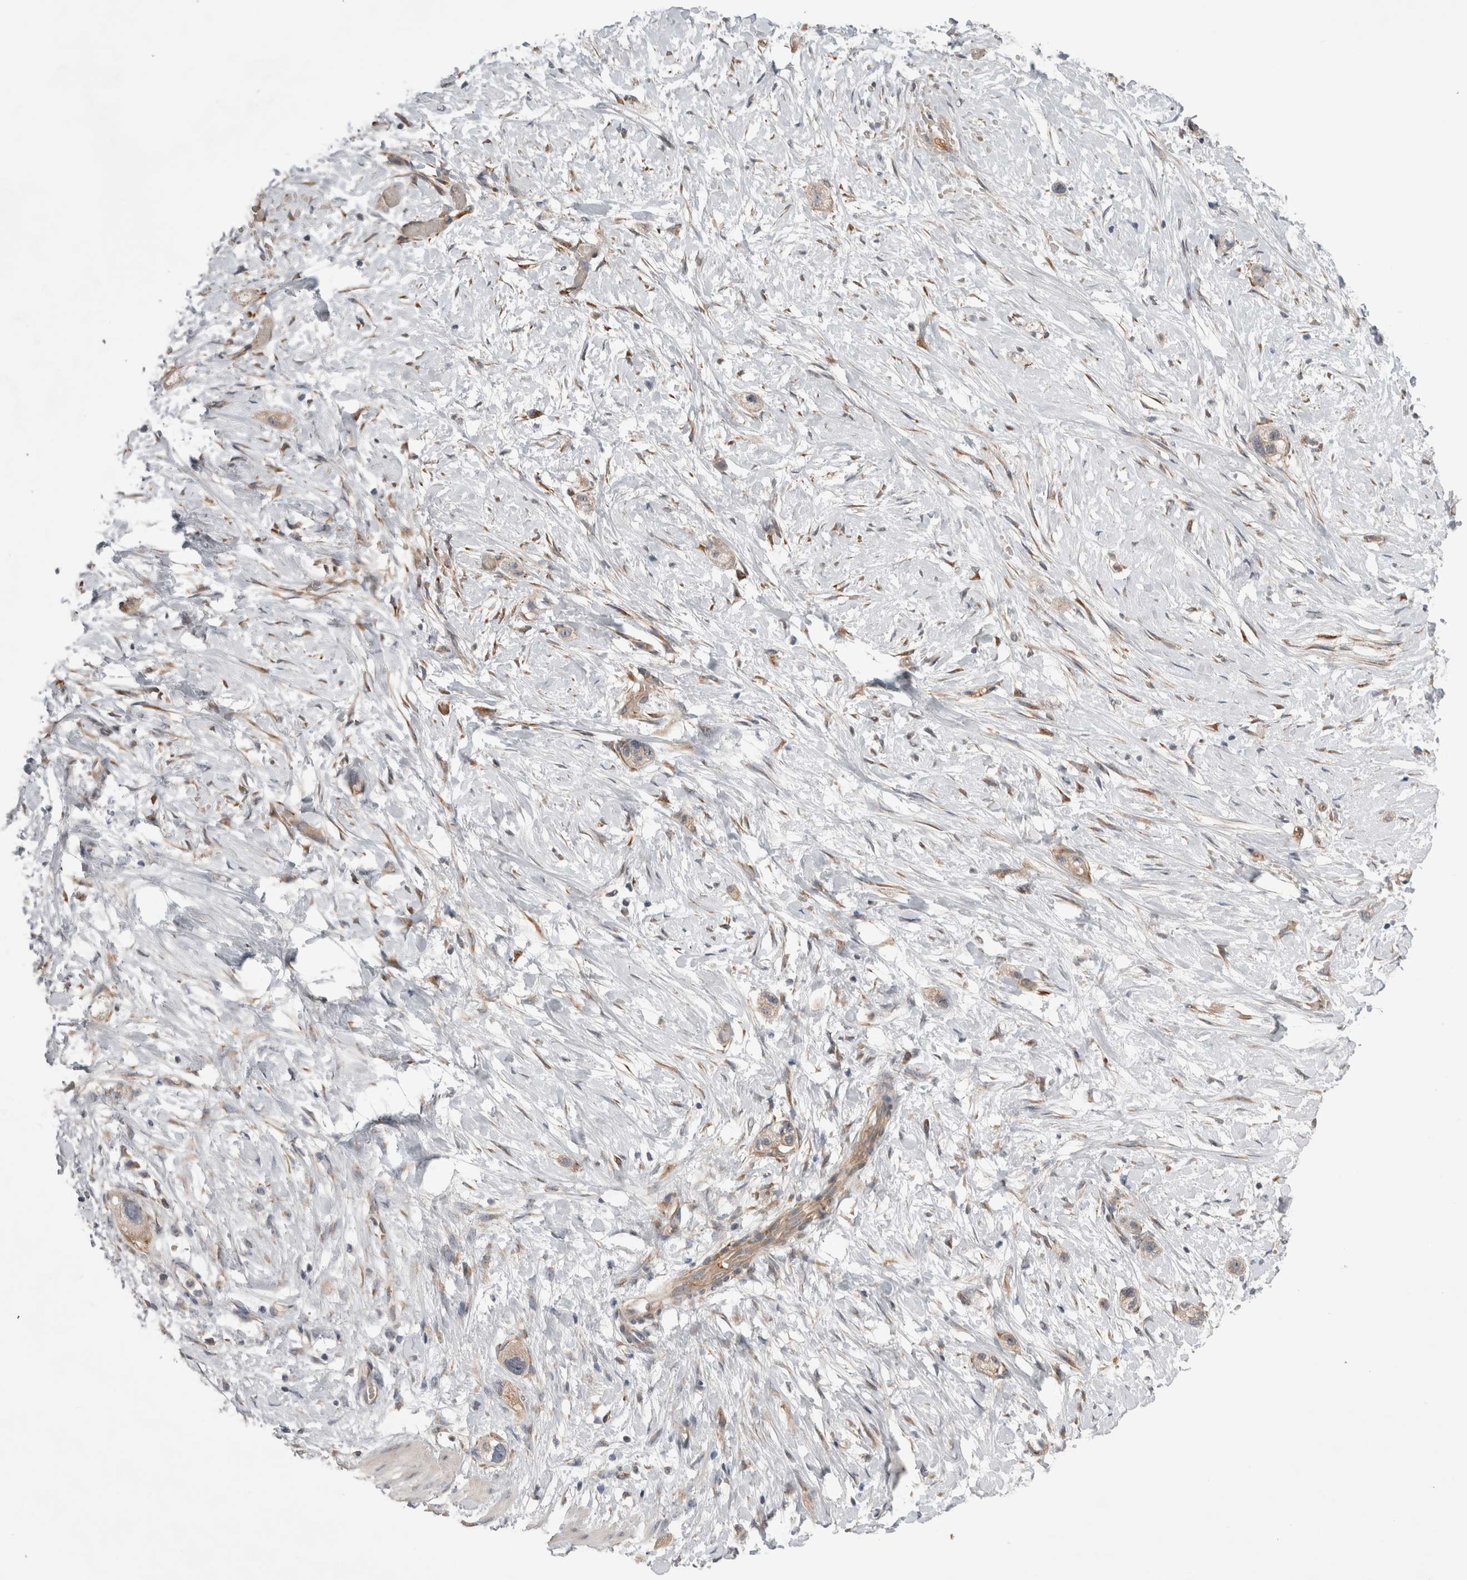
{"staining": {"intensity": "weak", "quantity": "25%-75%", "location": "cytoplasmic/membranous"}, "tissue": "stomach cancer", "cell_type": "Tumor cells", "image_type": "cancer", "snomed": [{"axis": "morphology", "description": "Adenocarcinoma, NOS"}, {"axis": "topography", "description": "Stomach"}, {"axis": "topography", "description": "Stomach, lower"}], "caption": "Approximately 25%-75% of tumor cells in human stomach cancer show weak cytoplasmic/membranous protein staining as visualized by brown immunohistochemical staining.", "gene": "ARHGAP29", "patient": {"sex": "female", "age": 48}}